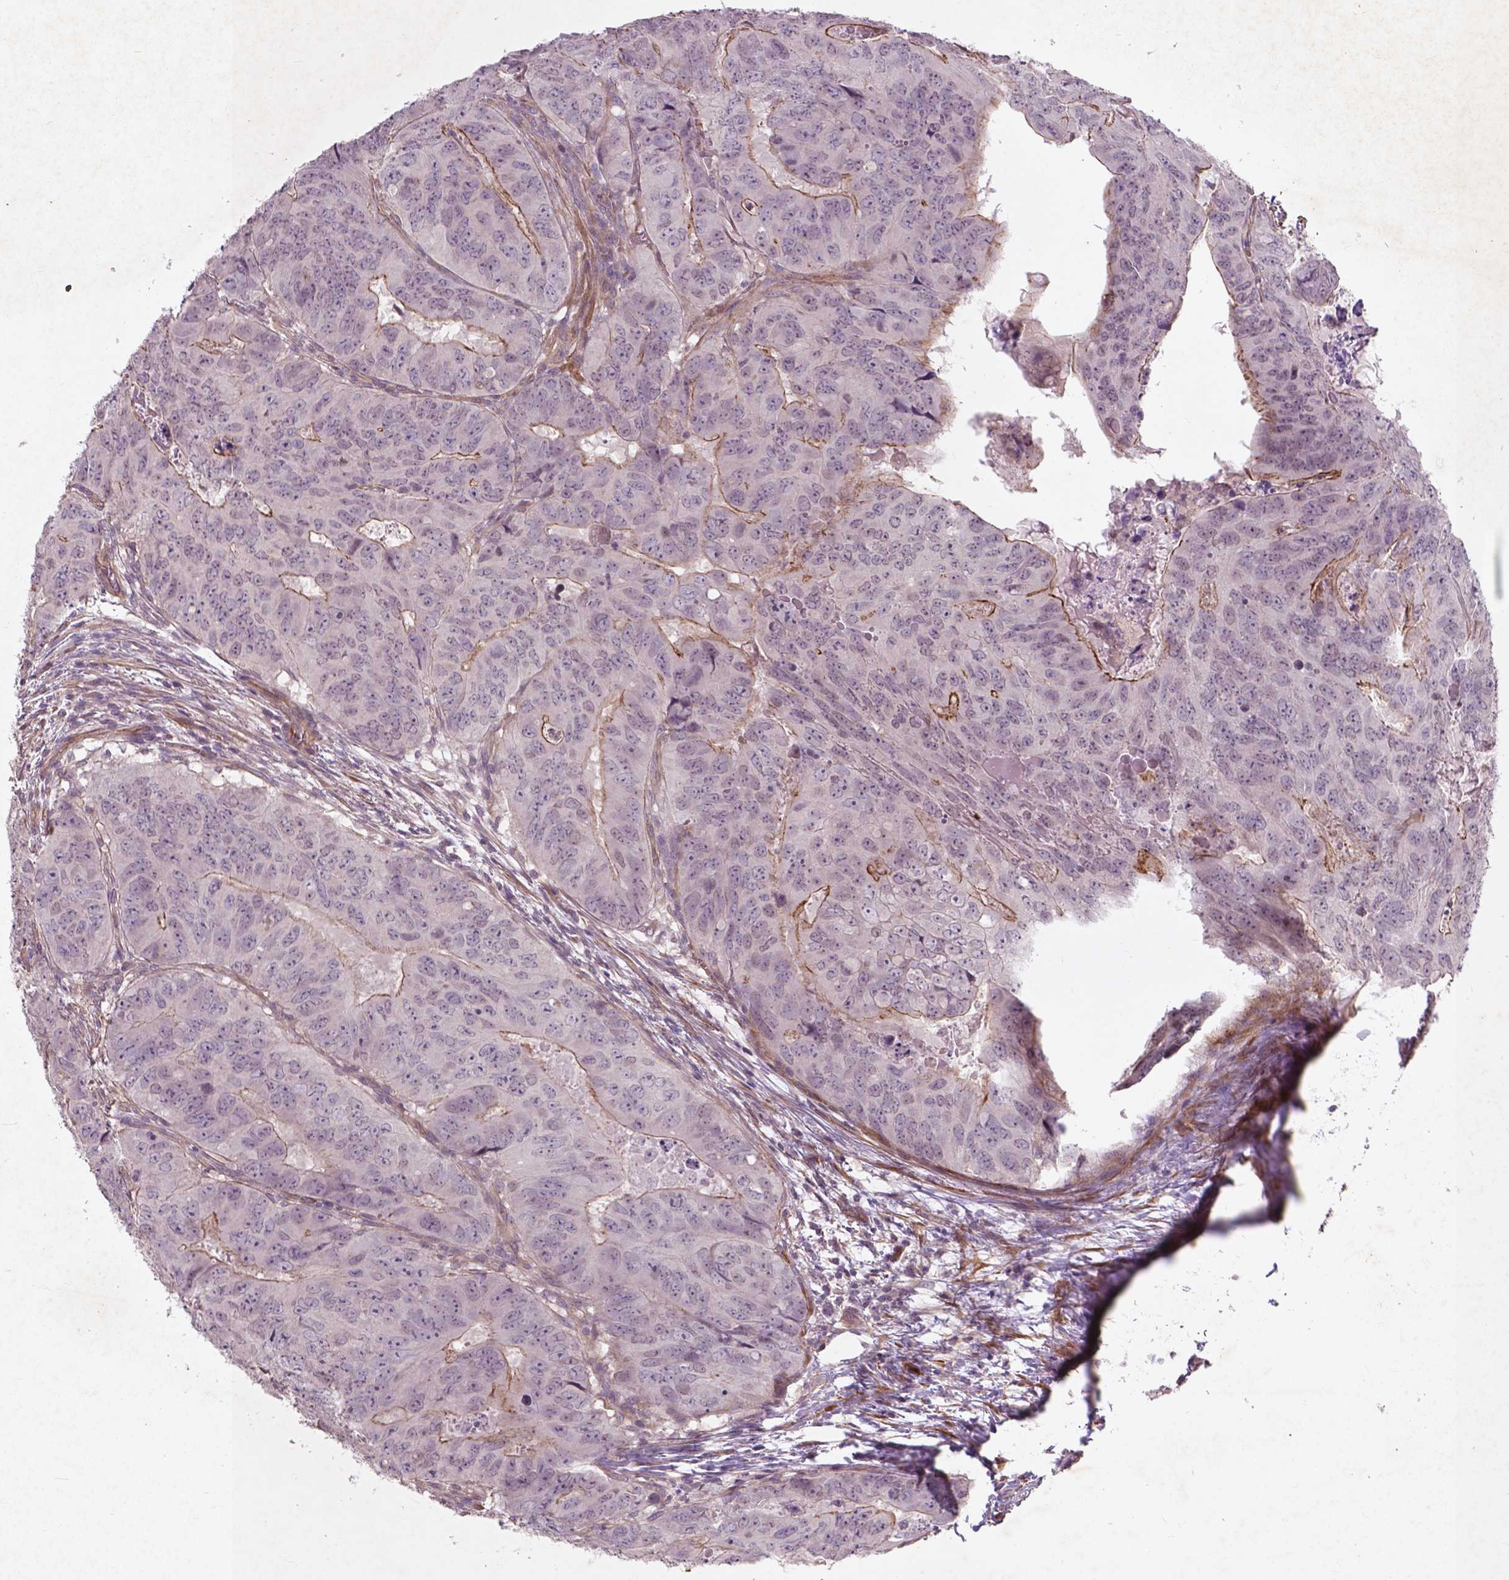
{"staining": {"intensity": "moderate", "quantity": "<25%", "location": "cytoplasmic/membranous"}, "tissue": "colorectal cancer", "cell_type": "Tumor cells", "image_type": "cancer", "snomed": [{"axis": "morphology", "description": "Adenocarcinoma, NOS"}, {"axis": "topography", "description": "Colon"}], "caption": "Brown immunohistochemical staining in colorectal cancer exhibits moderate cytoplasmic/membranous positivity in approximately <25% of tumor cells. The protein of interest is shown in brown color, while the nuclei are stained blue.", "gene": "RFPL4B", "patient": {"sex": "male", "age": 79}}